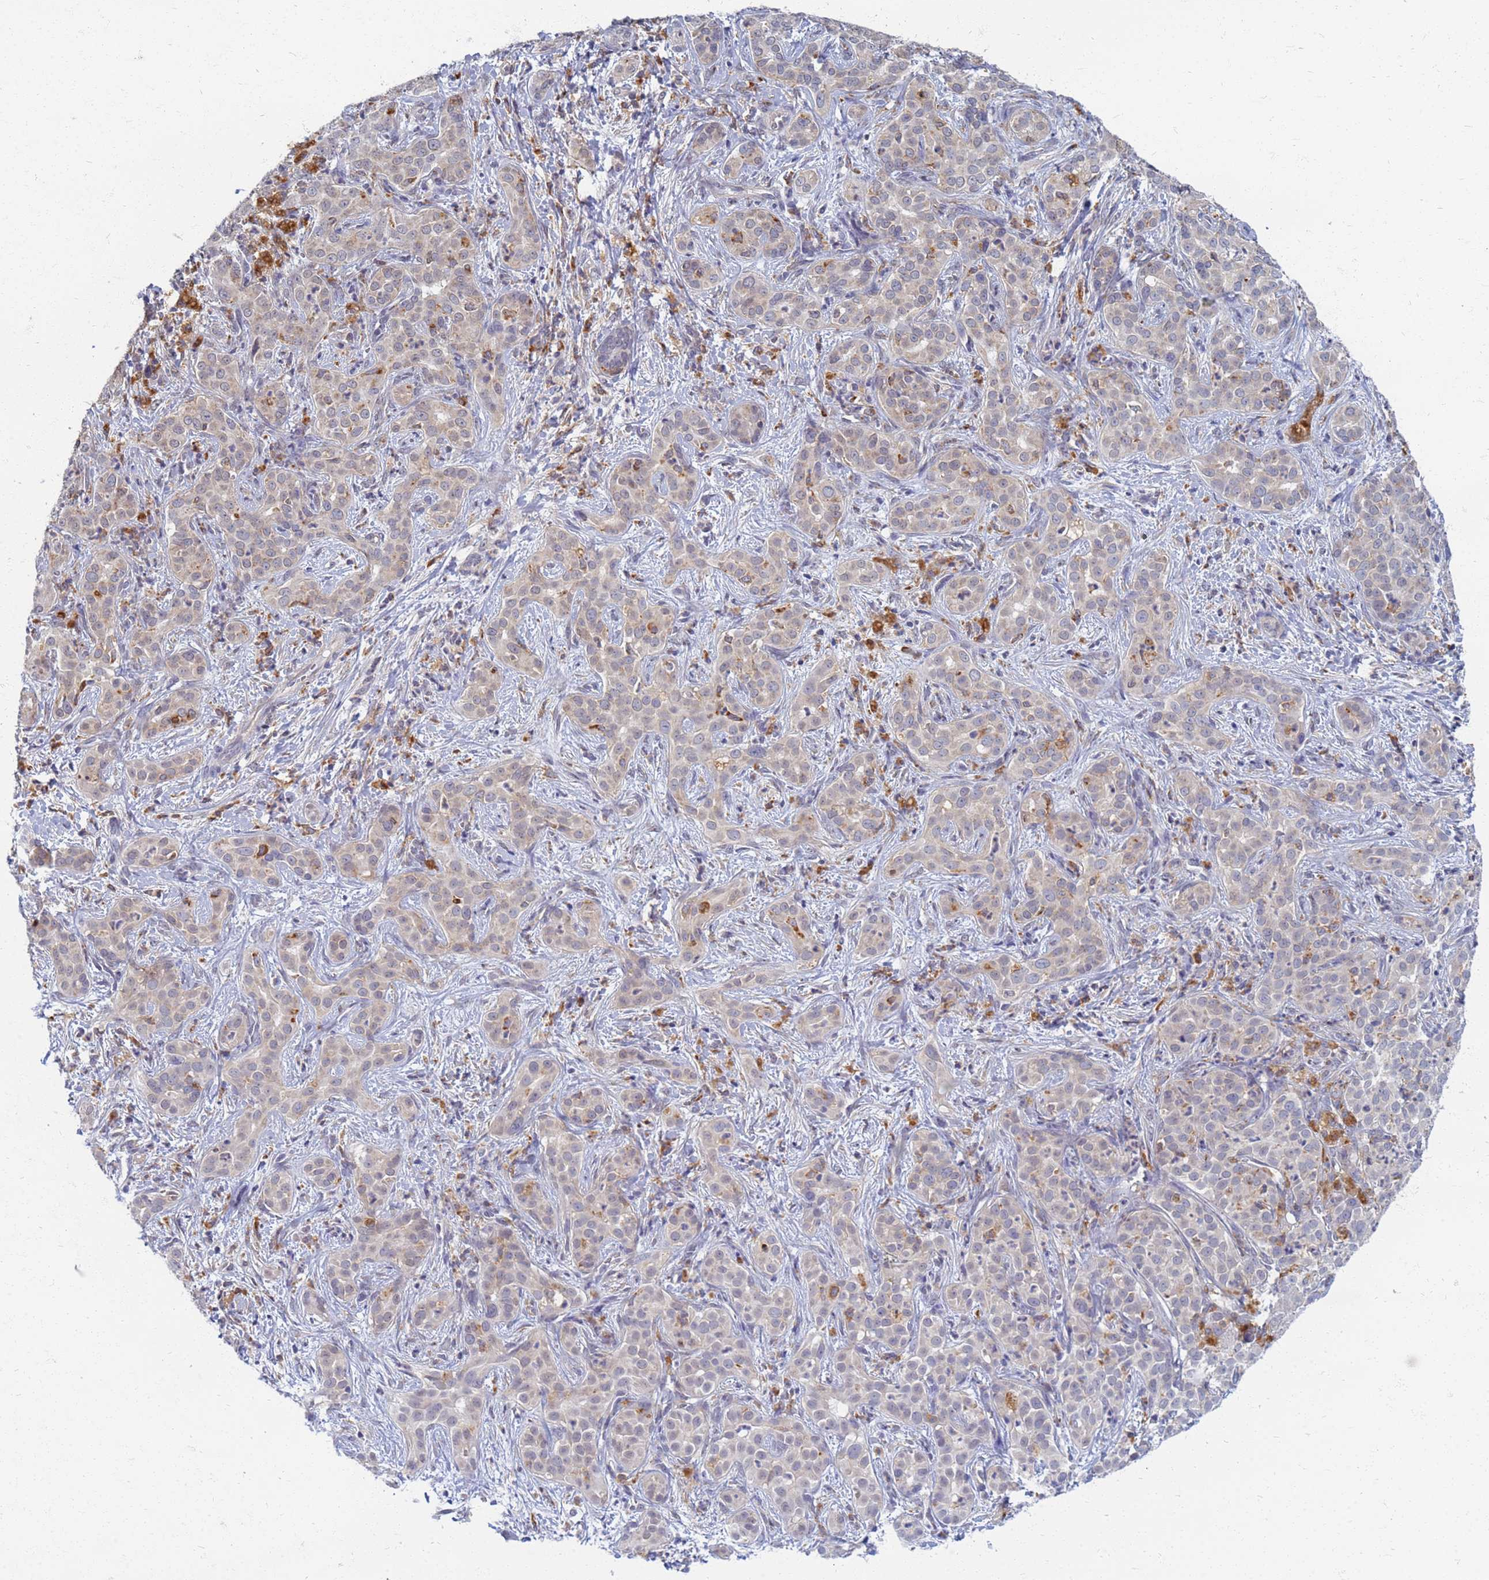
{"staining": {"intensity": "weak", "quantity": "25%-75%", "location": "cytoplasmic/membranous"}, "tissue": "liver cancer", "cell_type": "Tumor cells", "image_type": "cancer", "snomed": [{"axis": "morphology", "description": "Carcinoma, Hepatocellular, NOS"}, {"axis": "topography", "description": "Liver"}], "caption": "Human liver cancer stained for a protein (brown) demonstrates weak cytoplasmic/membranous positive positivity in about 25%-75% of tumor cells.", "gene": "ATP6V1E1", "patient": {"sex": "female", "age": 43}}